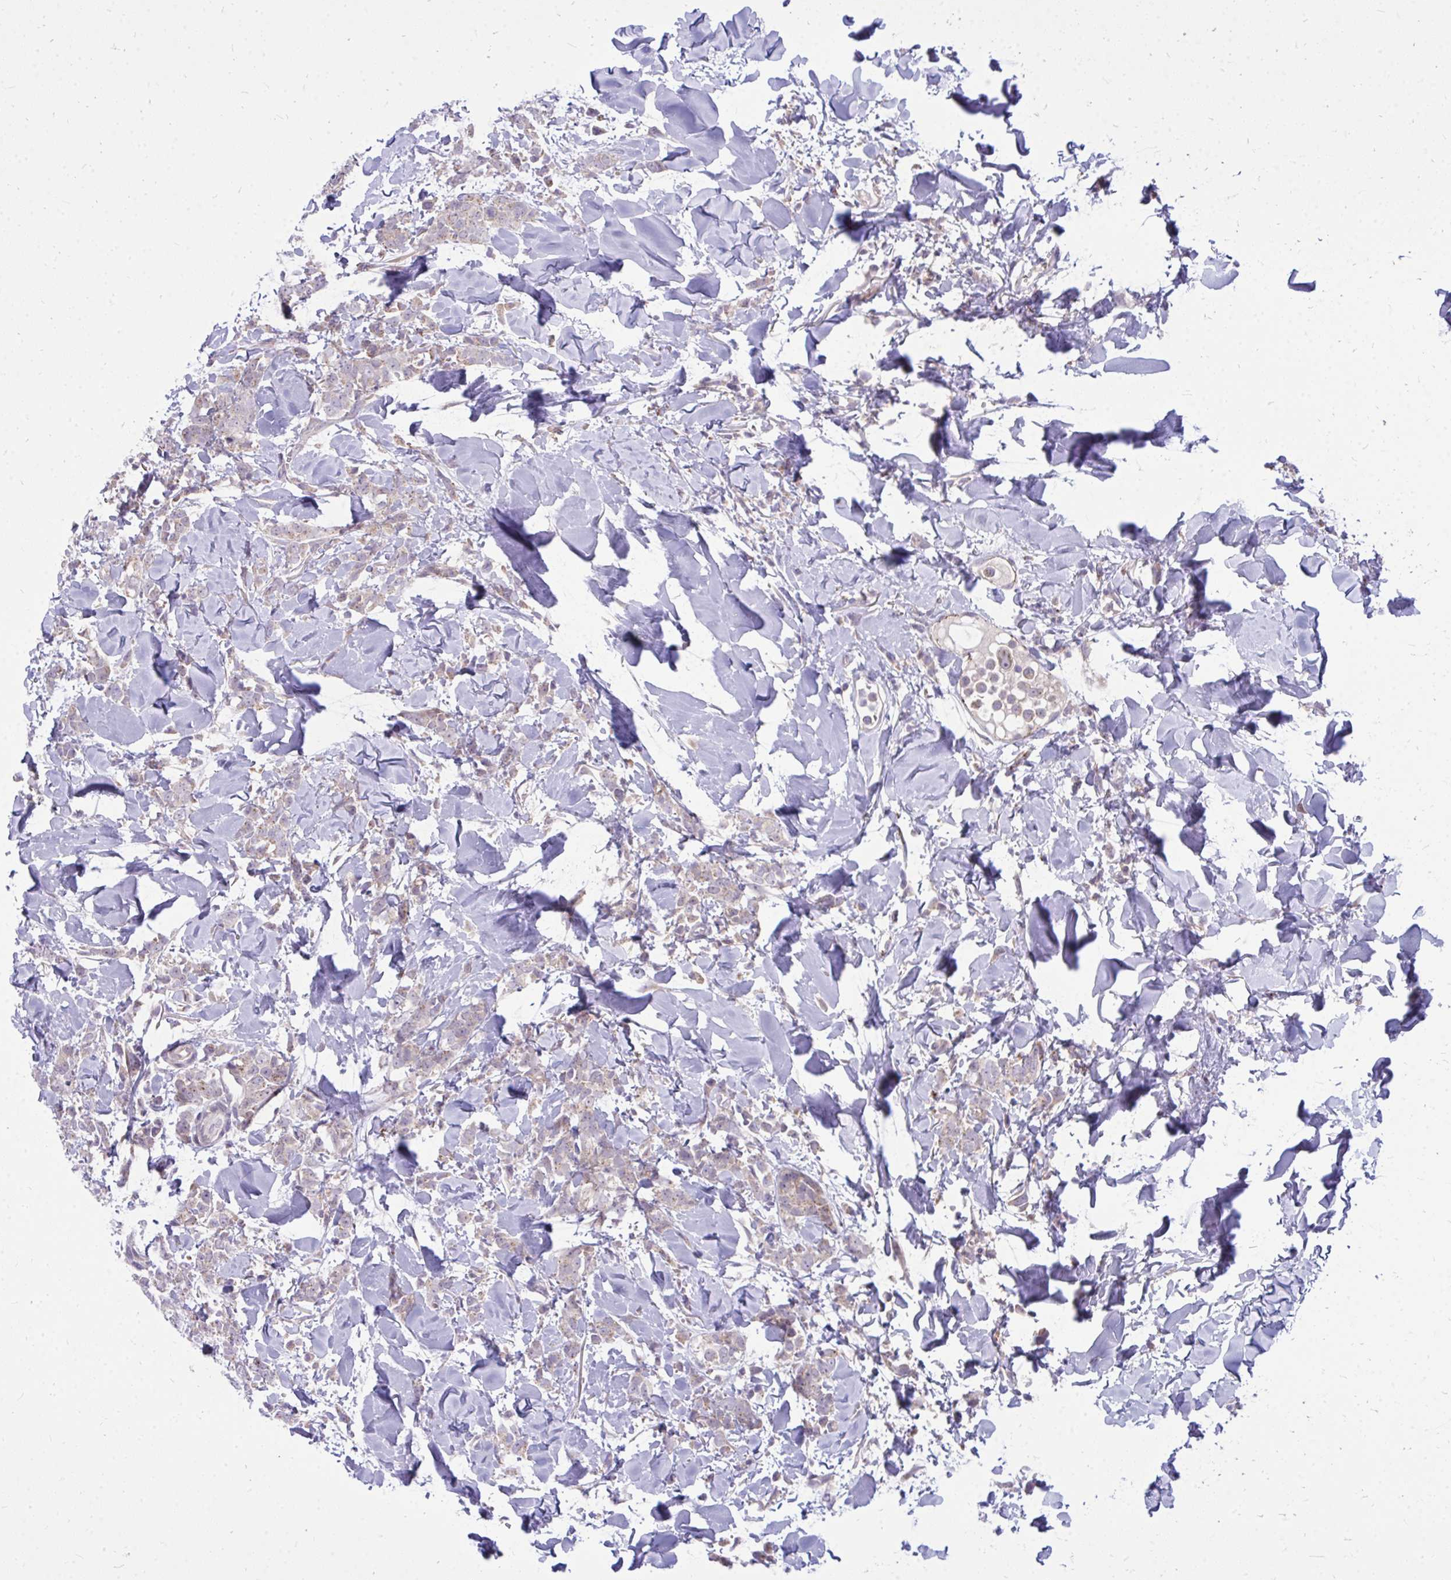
{"staining": {"intensity": "weak", "quantity": "25%-75%", "location": "cytoplasmic/membranous"}, "tissue": "breast cancer", "cell_type": "Tumor cells", "image_type": "cancer", "snomed": [{"axis": "morphology", "description": "Lobular carcinoma"}, {"axis": "topography", "description": "Breast"}], "caption": "The micrograph demonstrates staining of breast cancer, revealing weak cytoplasmic/membranous protein positivity (brown color) within tumor cells.", "gene": "ZSCAN25", "patient": {"sex": "female", "age": 91}}